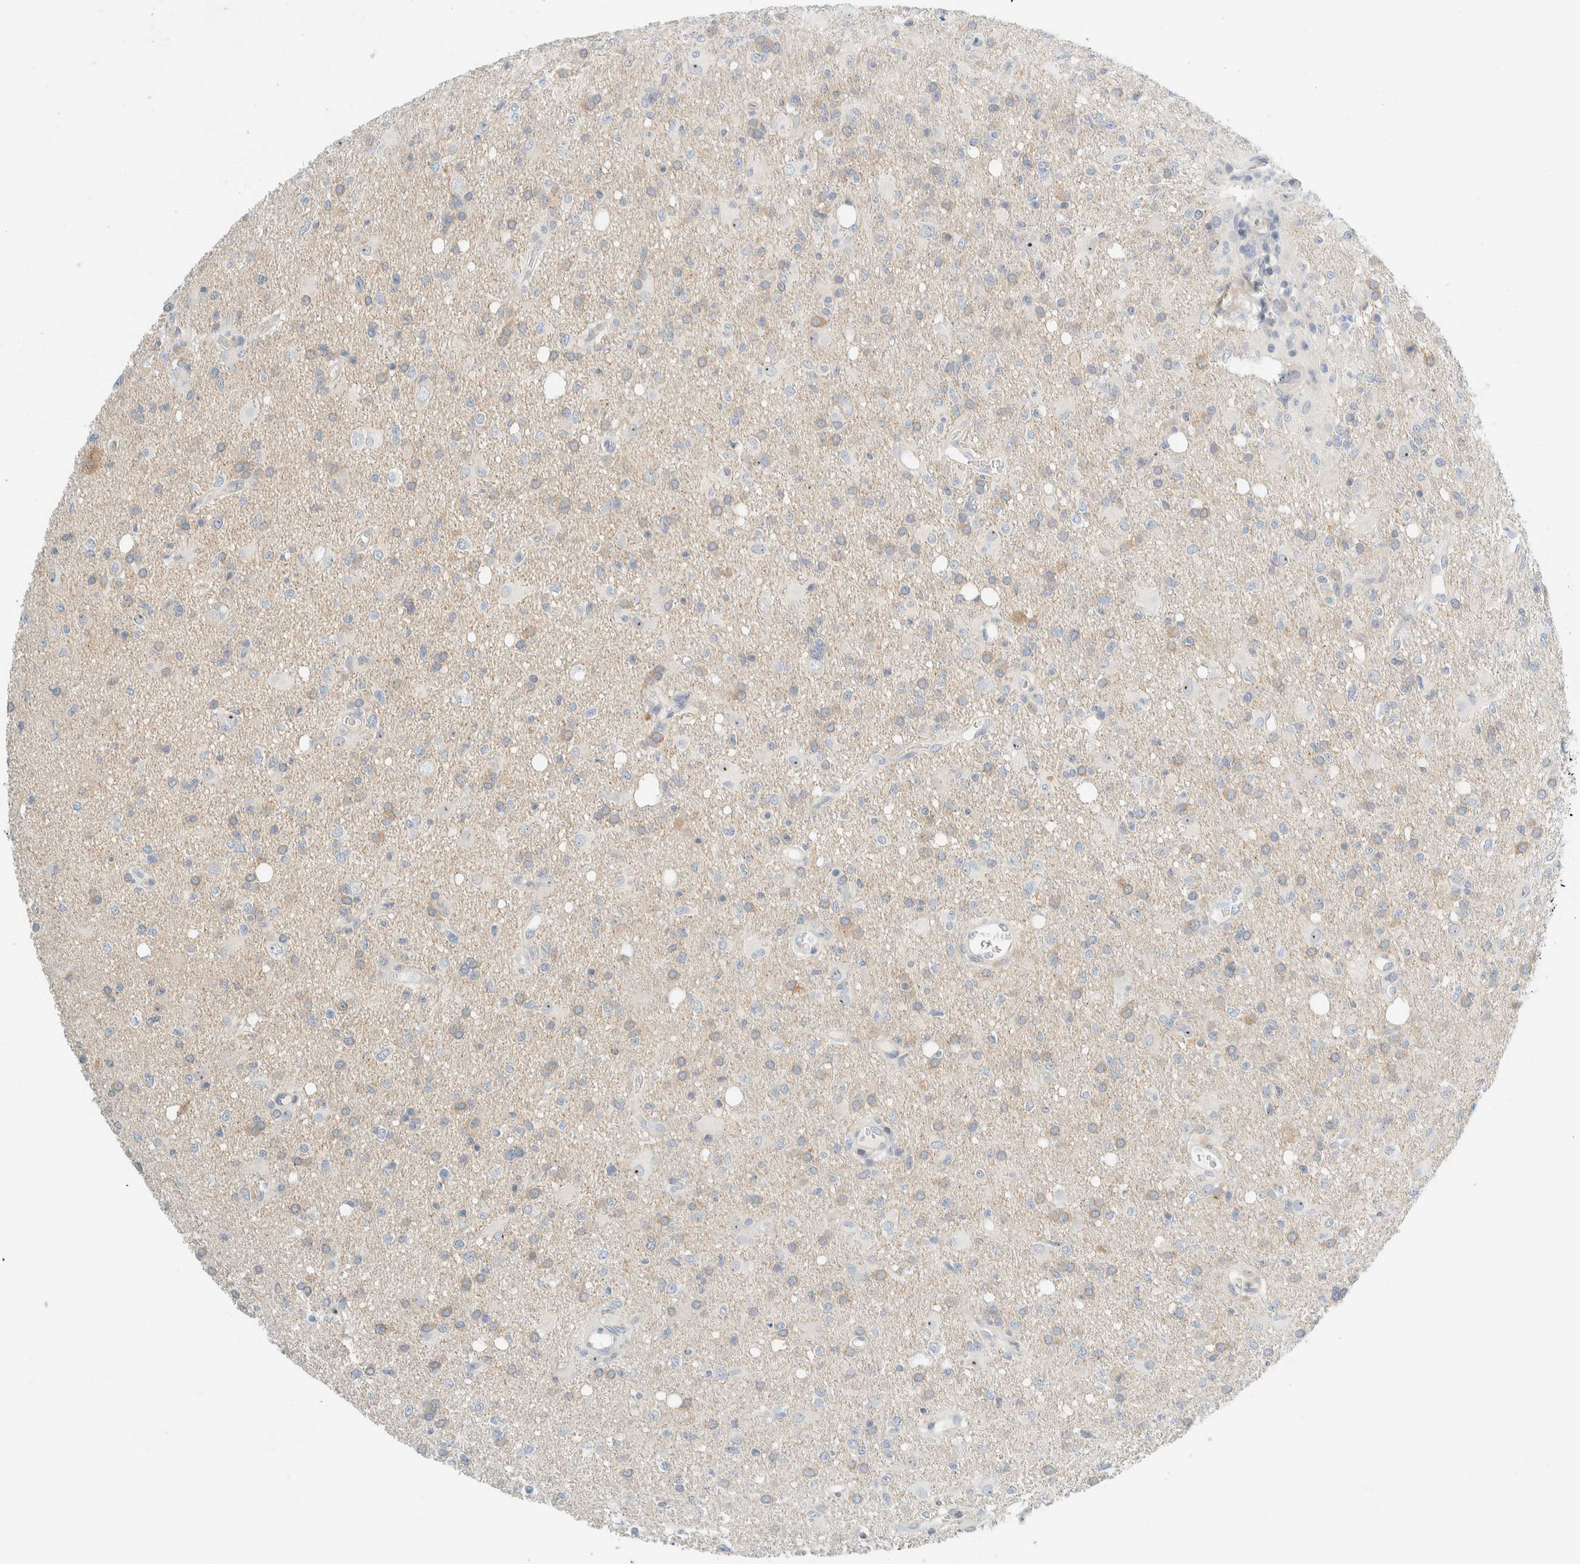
{"staining": {"intensity": "weak", "quantity": "<25%", "location": "cytoplasmic/membranous"}, "tissue": "glioma", "cell_type": "Tumor cells", "image_type": "cancer", "snomed": [{"axis": "morphology", "description": "Glioma, malignant, High grade"}, {"axis": "topography", "description": "Brain"}], "caption": "This is a image of immunohistochemistry staining of malignant high-grade glioma, which shows no expression in tumor cells.", "gene": "NDE1", "patient": {"sex": "female", "age": 57}}